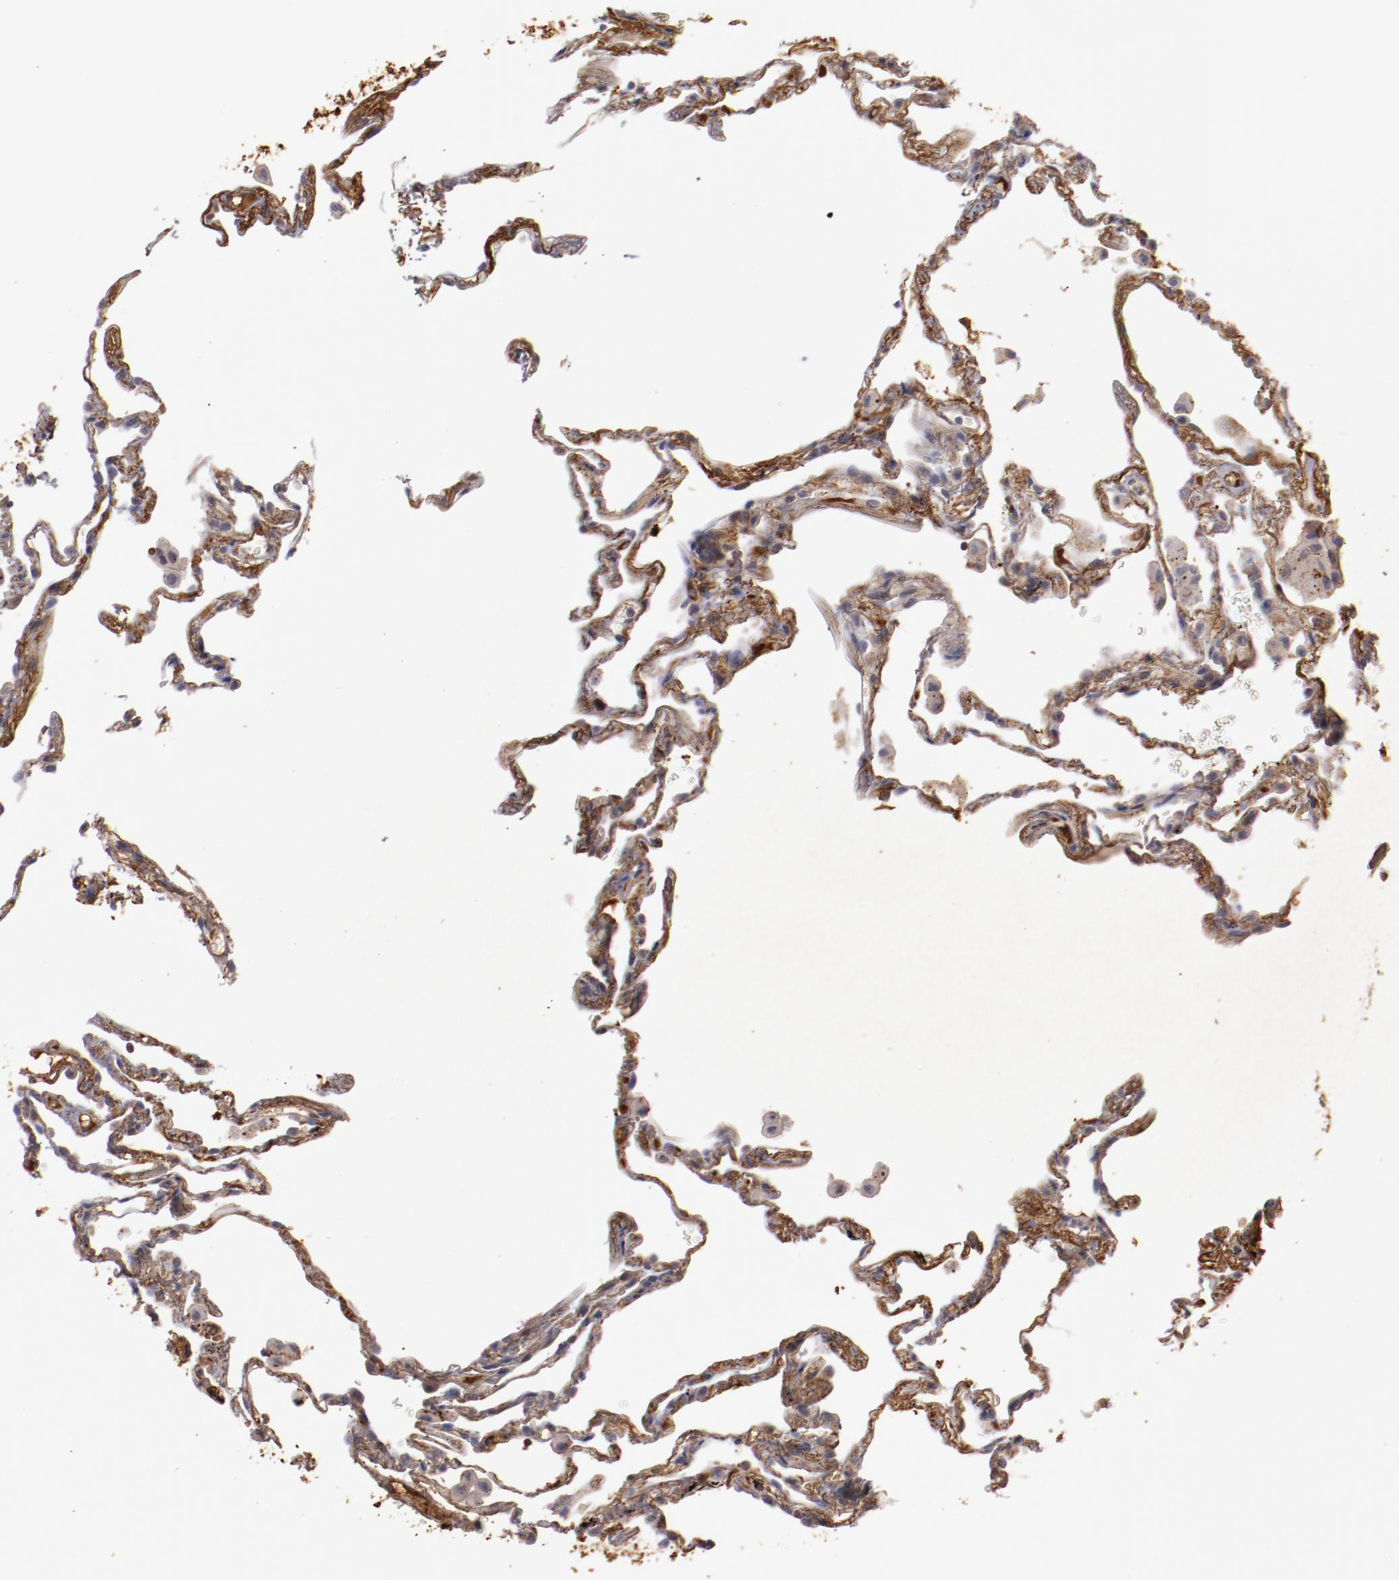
{"staining": {"intensity": "moderate", "quantity": "25%-75%", "location": "cytoplasmic/membranous"}, "tissue": "lung", "cell_type": "Alveolar cells", "image_type": "normal", "snomed": [{"axis": "morphology", "description": "Normal tissue, NOS"}, {"axis": "morphology", "description": "Inflammation, NOS"}, {"axis": "topography", "description": "Lung"}], "caption": "Immunohistochemical staining of benign human lung reveals moderate cytoplasmic/membranous protein staining in approximately 25%-75% of alveolar cells.", "gene": "MBL2", "patient": {"sex": "male", "age": 69}}